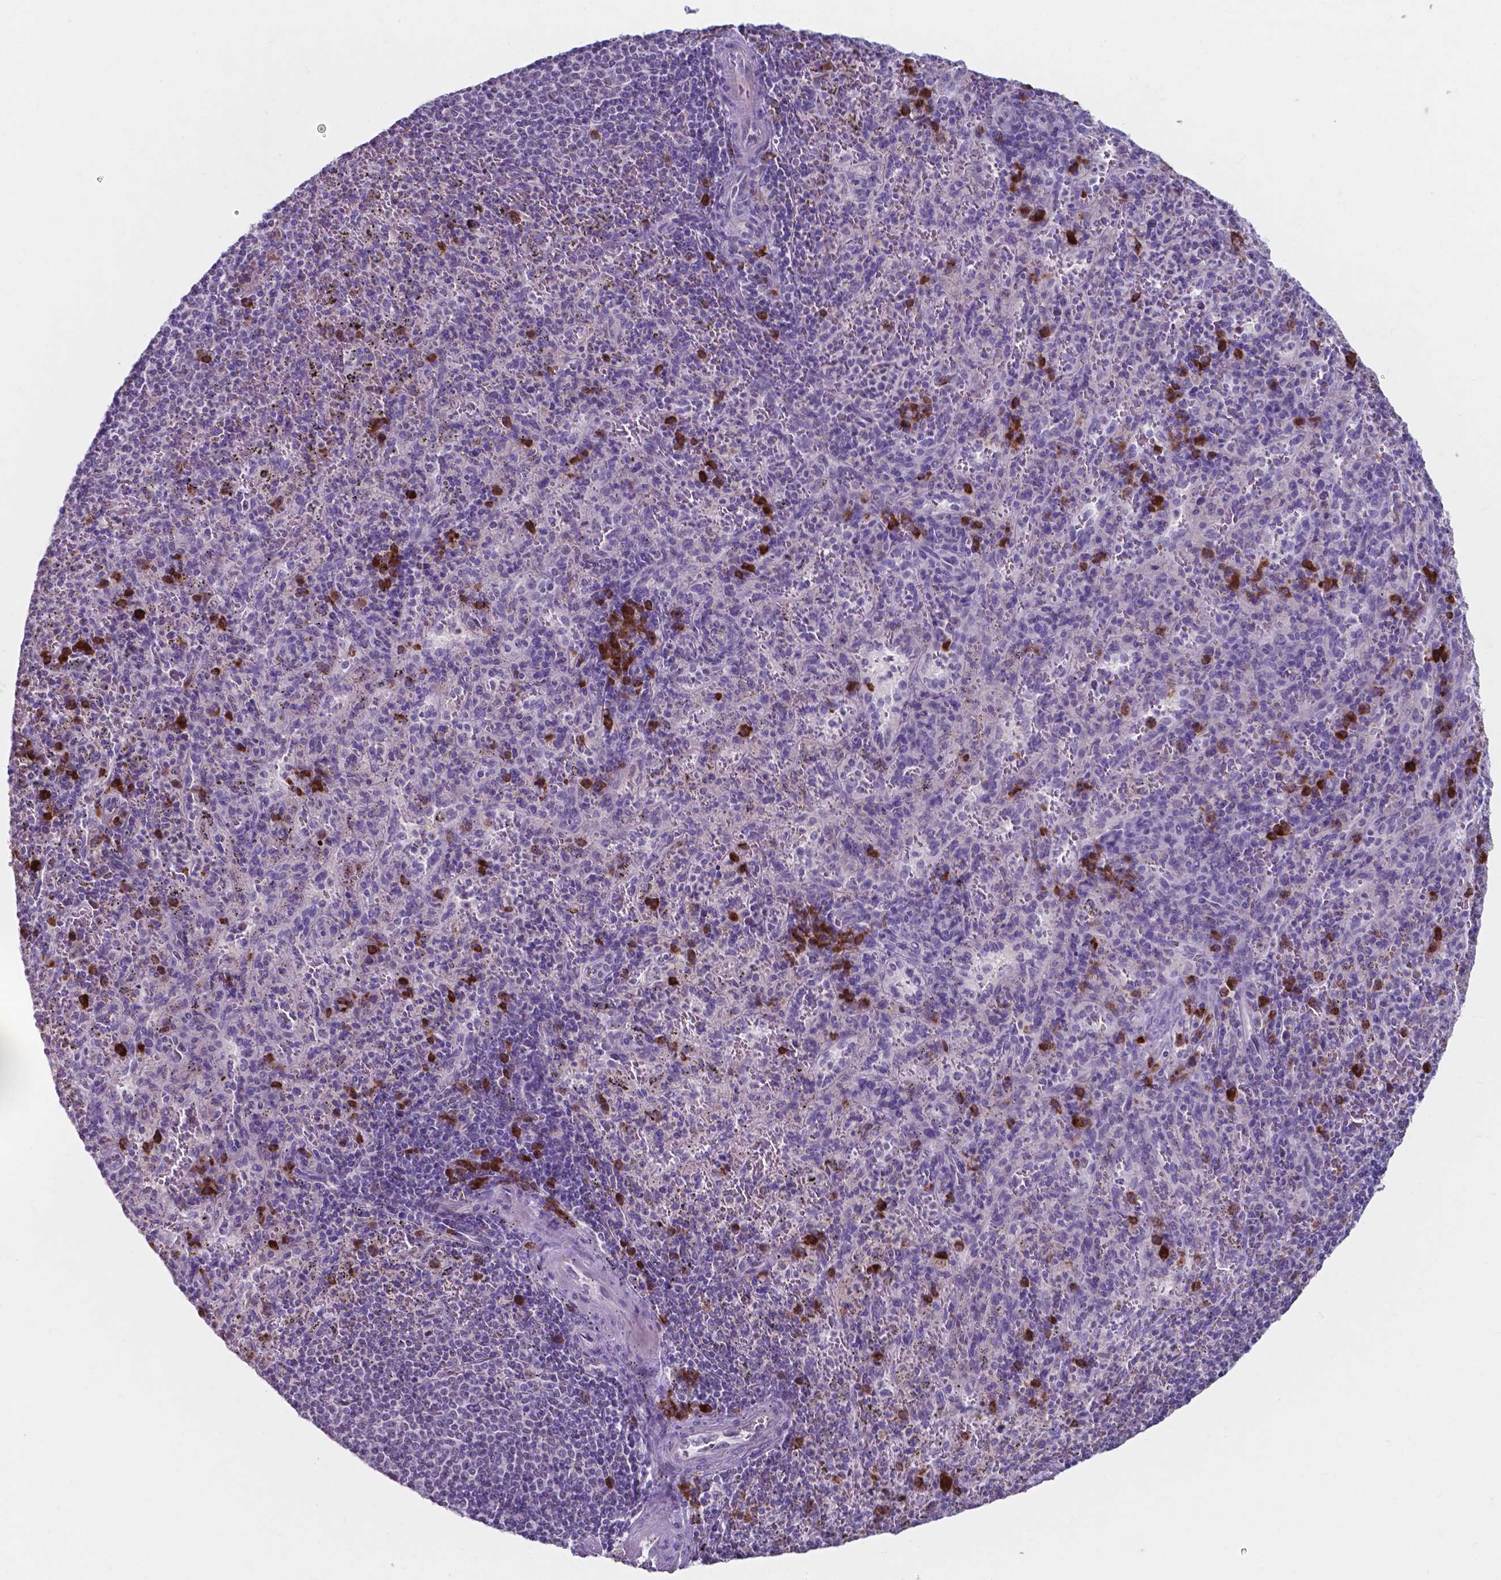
{"staining": {"intensity": "strong", "quantity": "<25%", "location": "cytoplasmic/membranous"}, "tissue": "spleen", "cell_type": "Cells in red pulp", "image_type": "normal", "snomed": [{"axis": "morphology", "description": "Normal tissue, NOS"}, {"axis": "topography", "description": "Spleen"}], "caption": "A micrograph of human spleen stained for a protein reveals strong cytoplasmic/membranous brown staining in cells in red pulp. The staining was performed using DAB (3,3'-diaminobenzidine), with brown indicating positive protein expression. Nuclei are stained blue with hematoxylin.", "gene": "UBE2J1", "patient": {"sex": "male", "age": 57}}